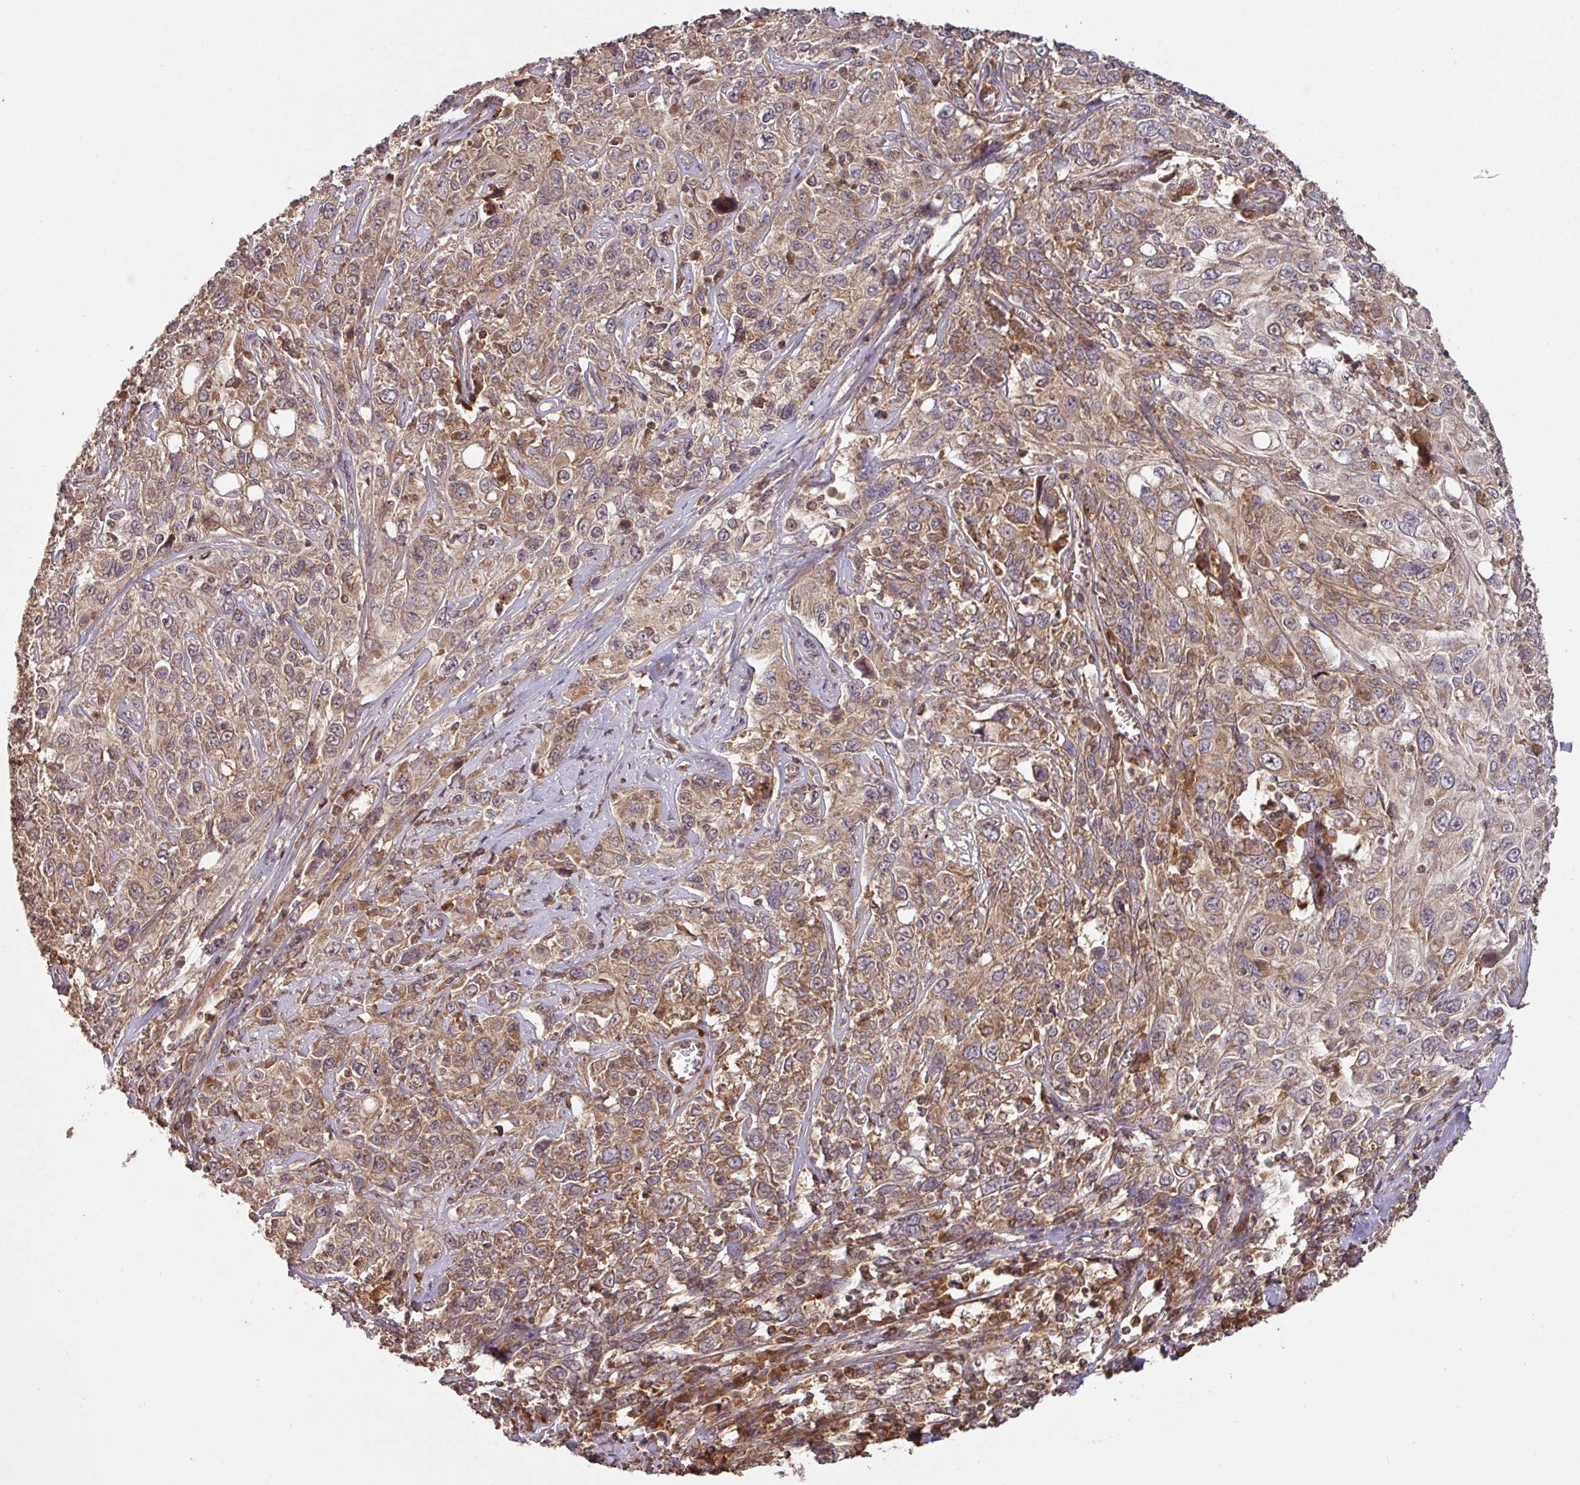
{"staining": {"intensity": "moderate", "quantity": ">75%", "location": "cytoplasmic/membranous"}, "tissue": "cervical cancer", "cell_type": "Tumor cells", "image_type": "cancer", "snomed": [{"axis": "morphology", "description": "Squamous cell carcinoma, NOS"}, {"axis": "topography", "description": "Cervix"}], "caption": "Cervical cancer stained for a protein reveals moderate cytoplasmic/membranous positivity in tumor cells.", "gene": "MRRF", "patient": {"sex": "female", "age": 46}}